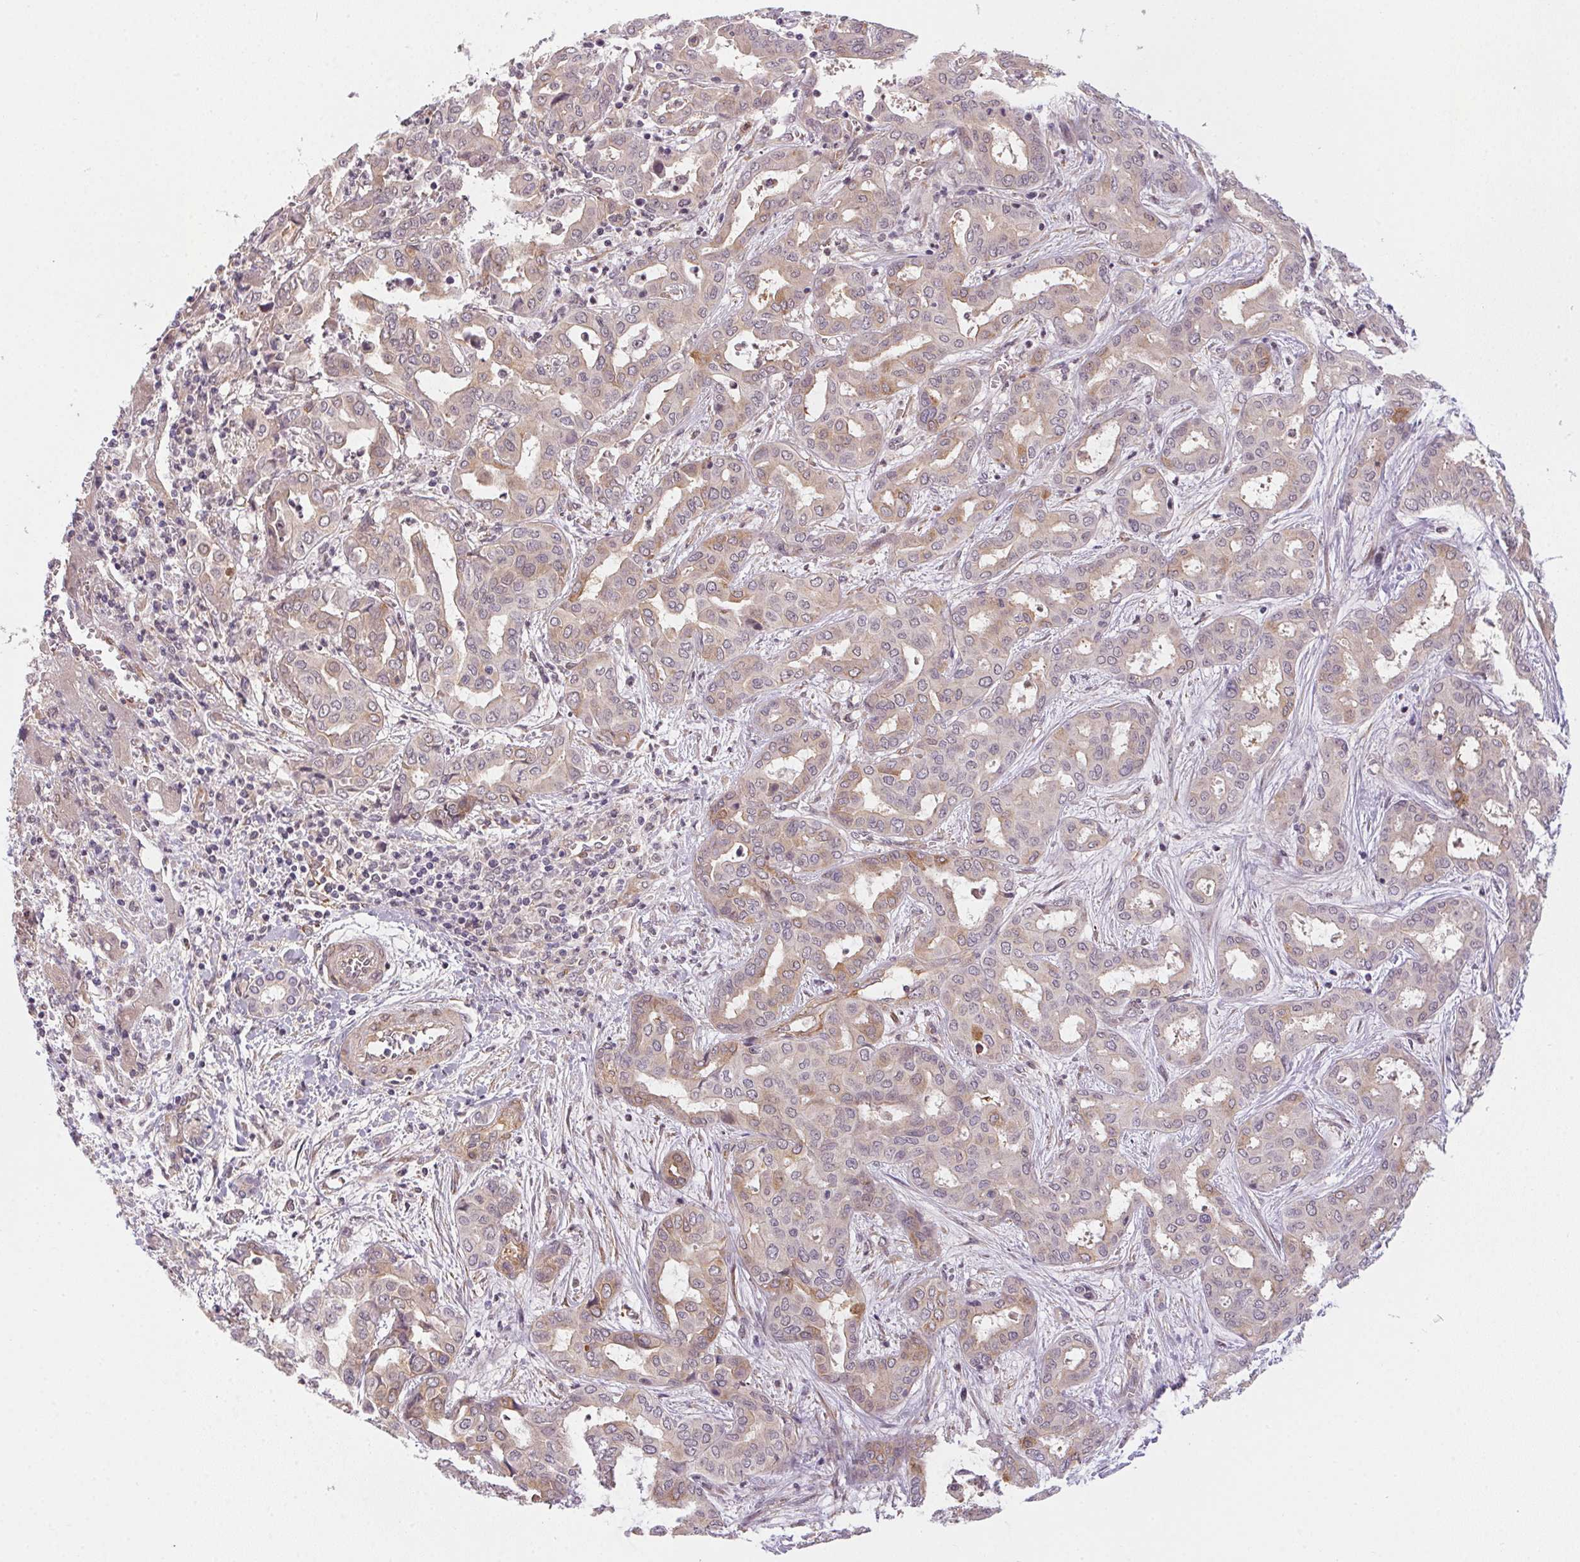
{"staining": {"intensity": "weak", "quantity": "<25%", "location": "cytoplasmic/membranous"}, "tissue": "liver cancer", "cell_type": "Tumor cells", "image_type": "cancer", "snomed": [{"axis": "morphology", "description": "Cholangiocarcinoma"}, {"axis": "topography", "description": "Liver"}], "caption": "Liver cholangiocarcinoma was stained to show a protein in brown. There is no significant positivity in tumor cells.", "gene": "CFAP92", "patient": {"sex": "female", "age": 64}}